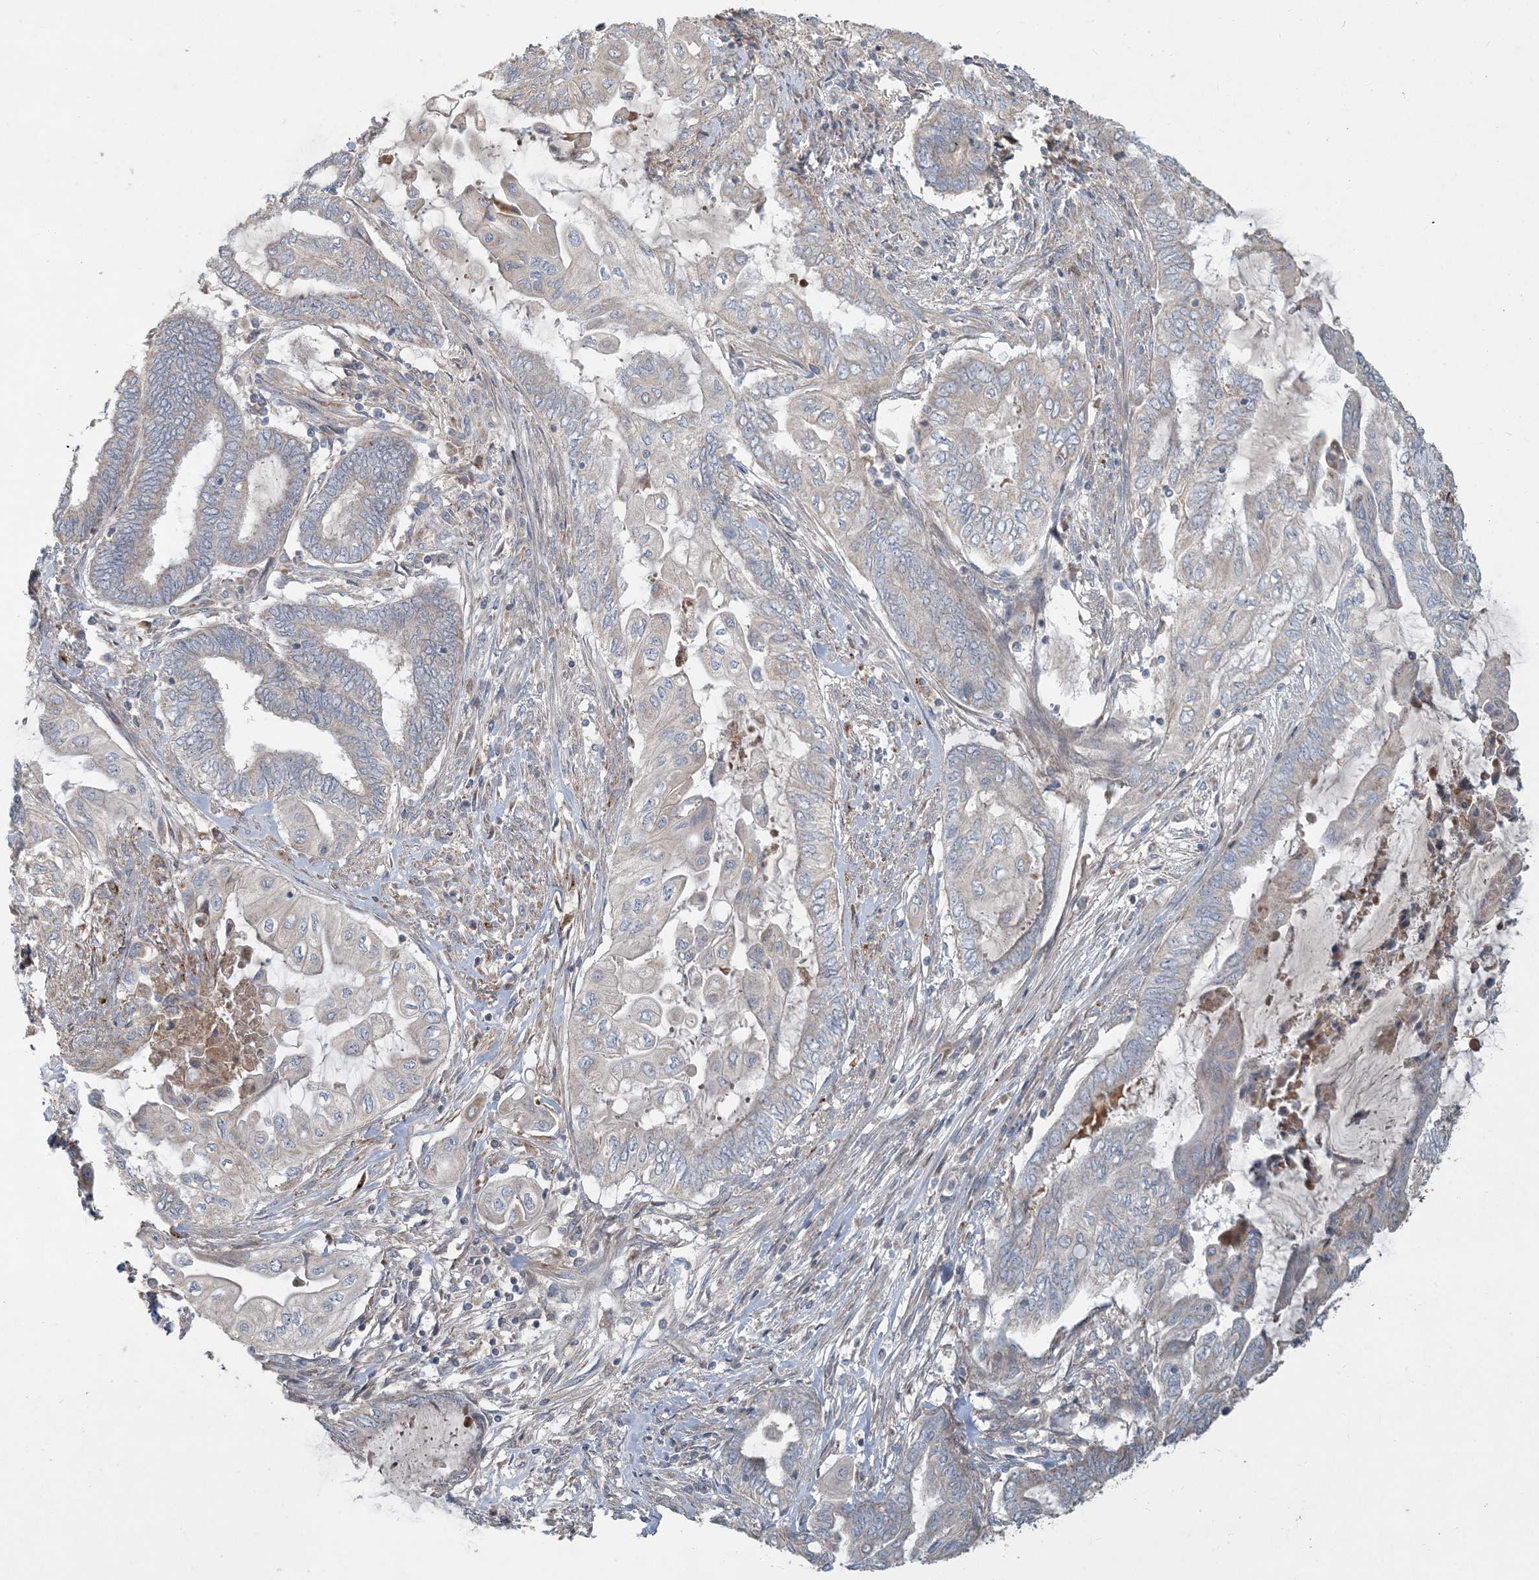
{"staining": {"intensity": "negative", "quantity": "none", "location": "none"}, "tissue": "endometrial cancer", "cell_type": "Tumor cells", "image_type": "cancer", "snomed": [{"axis": "morphology", "description": "Adenocarcinoma, NOS"}, {"axis": "topography", "description": "Uterus"}, {"axis": "topography", "description": "Endometrium"}], "caption": "DAB immunohistochemical staining of endometrial cancer (adenocarcinoma) reveals no significant positivity in tumor cells. The staining is performed using DAB (3,3'-diaminobenzidine) brown chromogen with nuclei counter-stained in using hematoxylin.", "gene": "LTN1", "patient": {"sex": "female", "age": 70}}